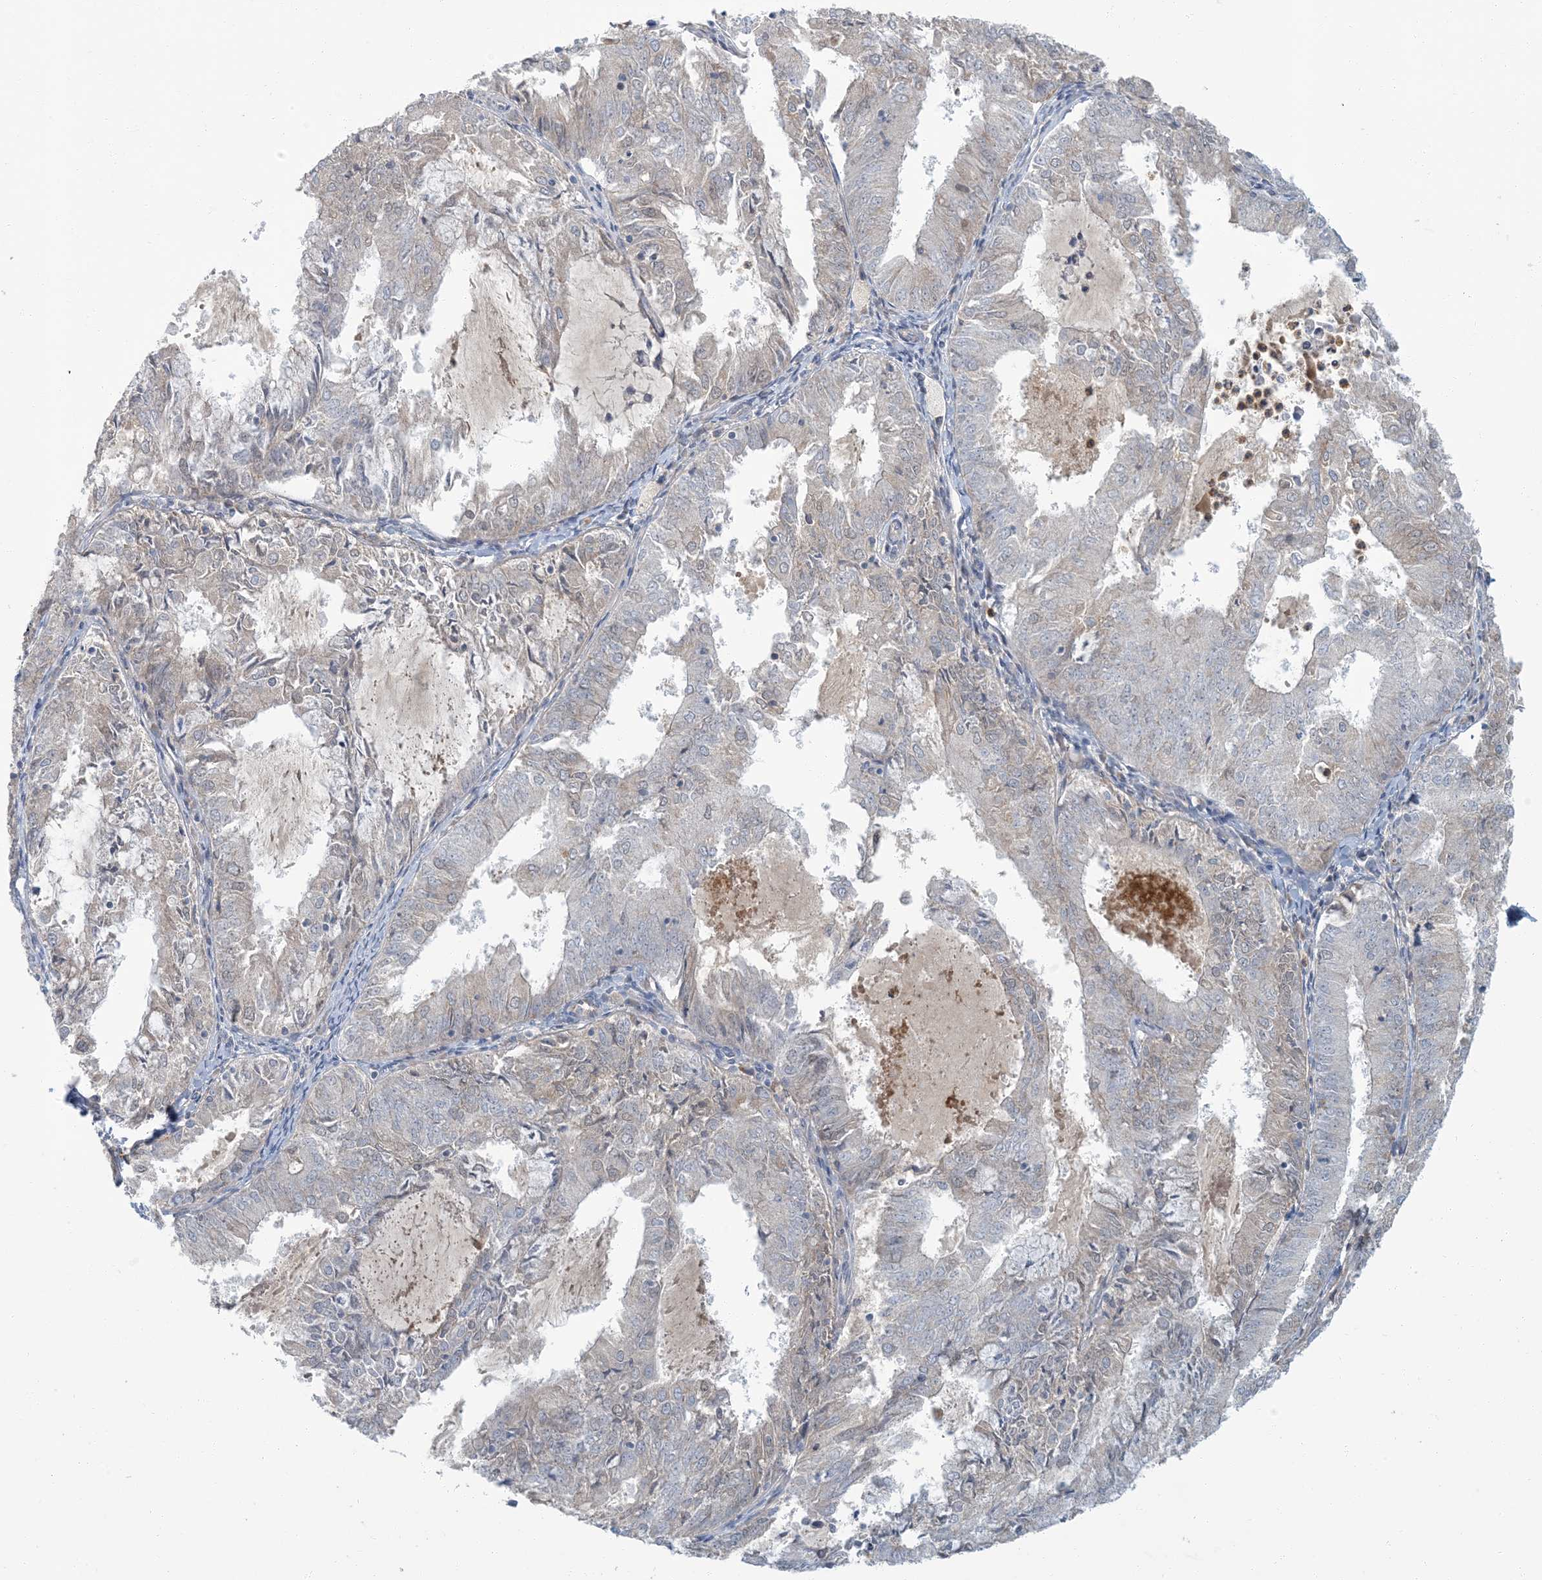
{"staining": {"intensity": "weak", "quantity": "<25%", "location": "cytoplasmic/membranous"}, "tissue": "endometrial cancer", "cell_type": "Tumor cells", "image_type": "cancer", "snomed": [{"axis": "morphology", "description": "Adenocarcinoma, NOS"}, {"axis": "topography", "description": "Endometrium"}], "caption": "Endometrial cancer (adenocarcinoma) stained for a protein using IHC demonstrates no positivity tumor cells.", "gene": "EPHA4", "patient": {"sex": "female", "age": 57}}